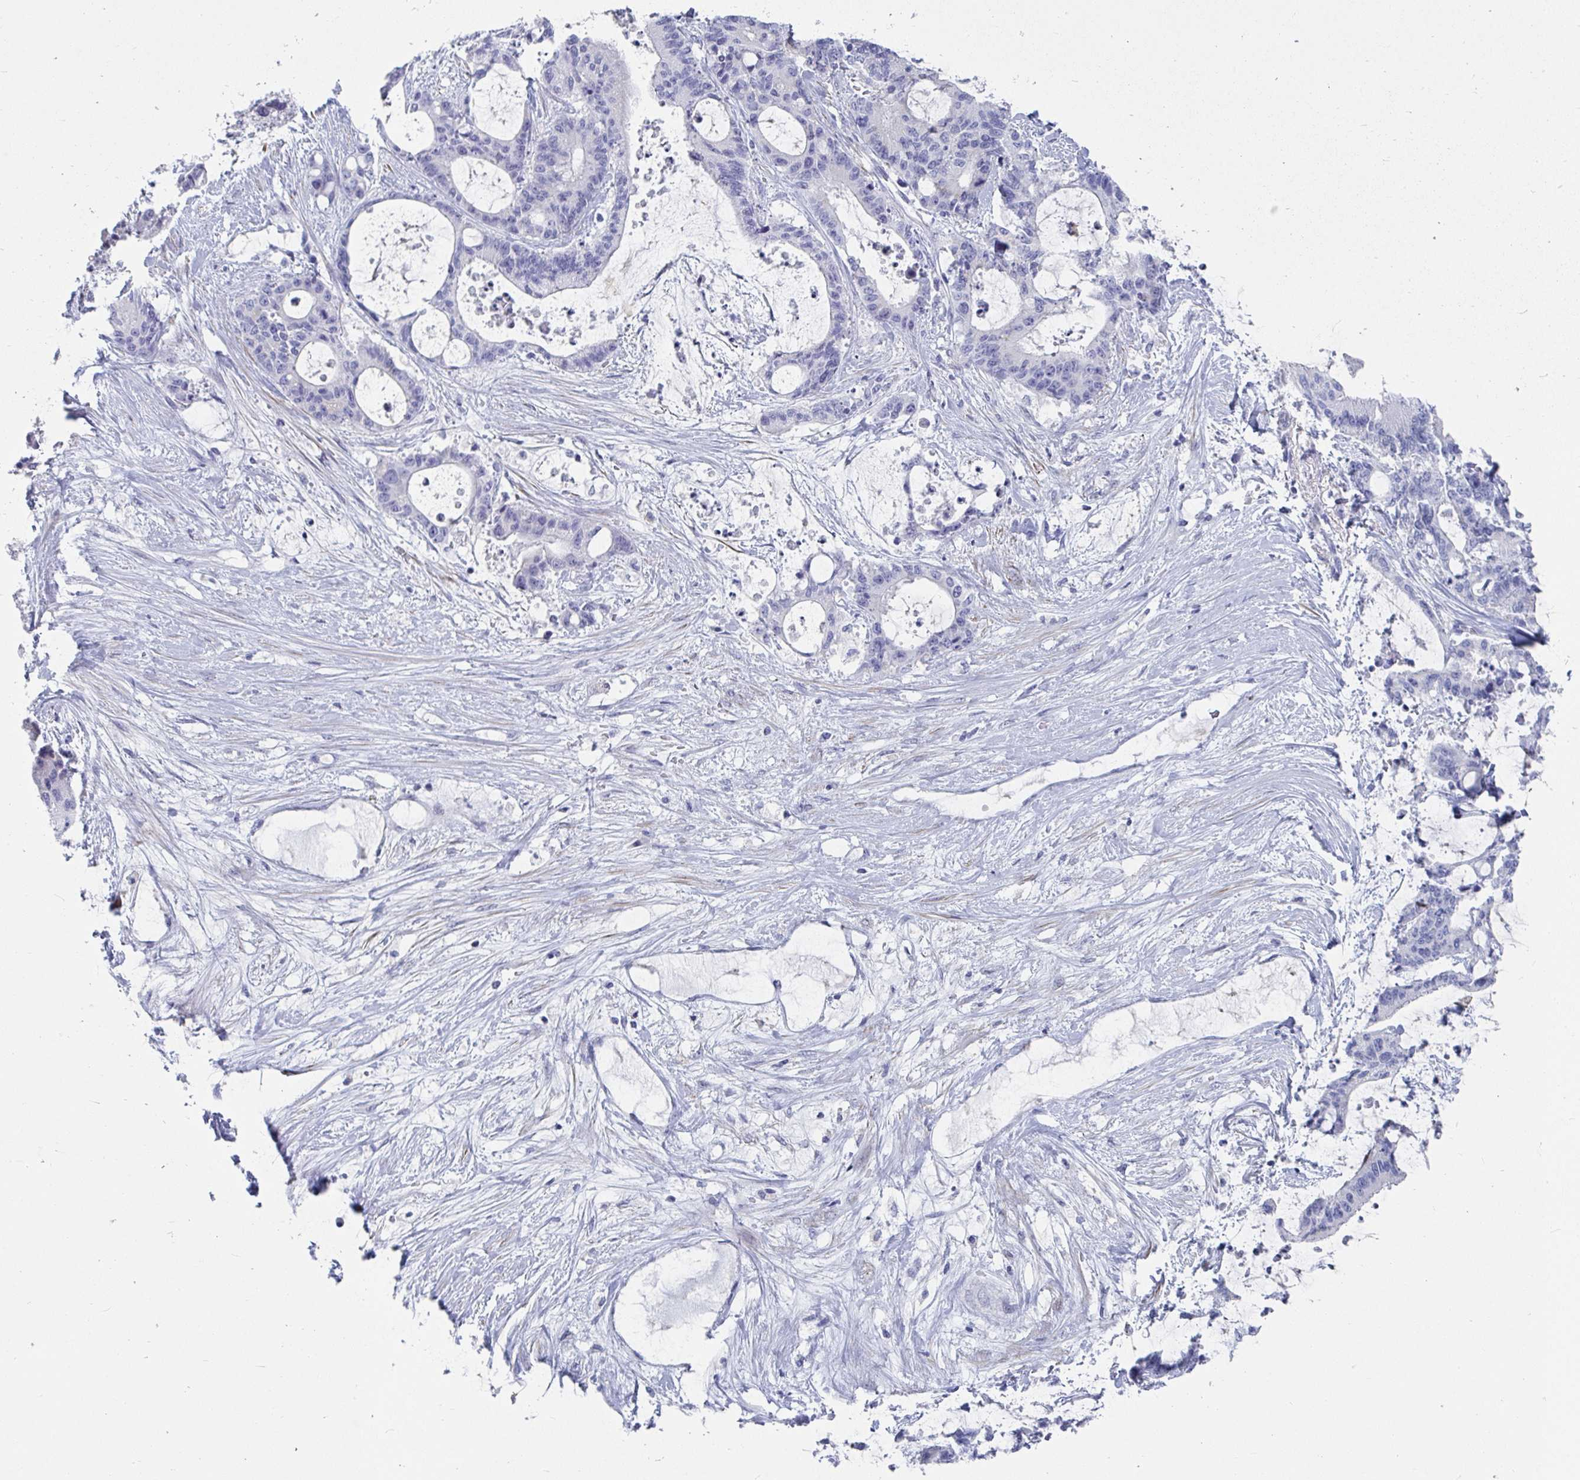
{"staining": {"intensity": "negative", "quantity": "none", "location": "none"}, "tissue": "liver cancer", "cell_type": "Tumor cells", "image_type": "cancer", "snomed": [{"axis": "morphology", "description": "Normal tissue, NOS"}, {"axis": "morphology", "description": "Cholangiocarcinoma"}, {"axis": "topography", "description": "Liver"}, {"axis": "topography", "description": "Peripheral nerve tissue"}], "caption": "Liver cancer (cholangiocarcinoma) stained for a protein using IHC reveals no expression tumor cells.", "gene": "ZFP82", "patient": {"sex": "female", "age": 73}}